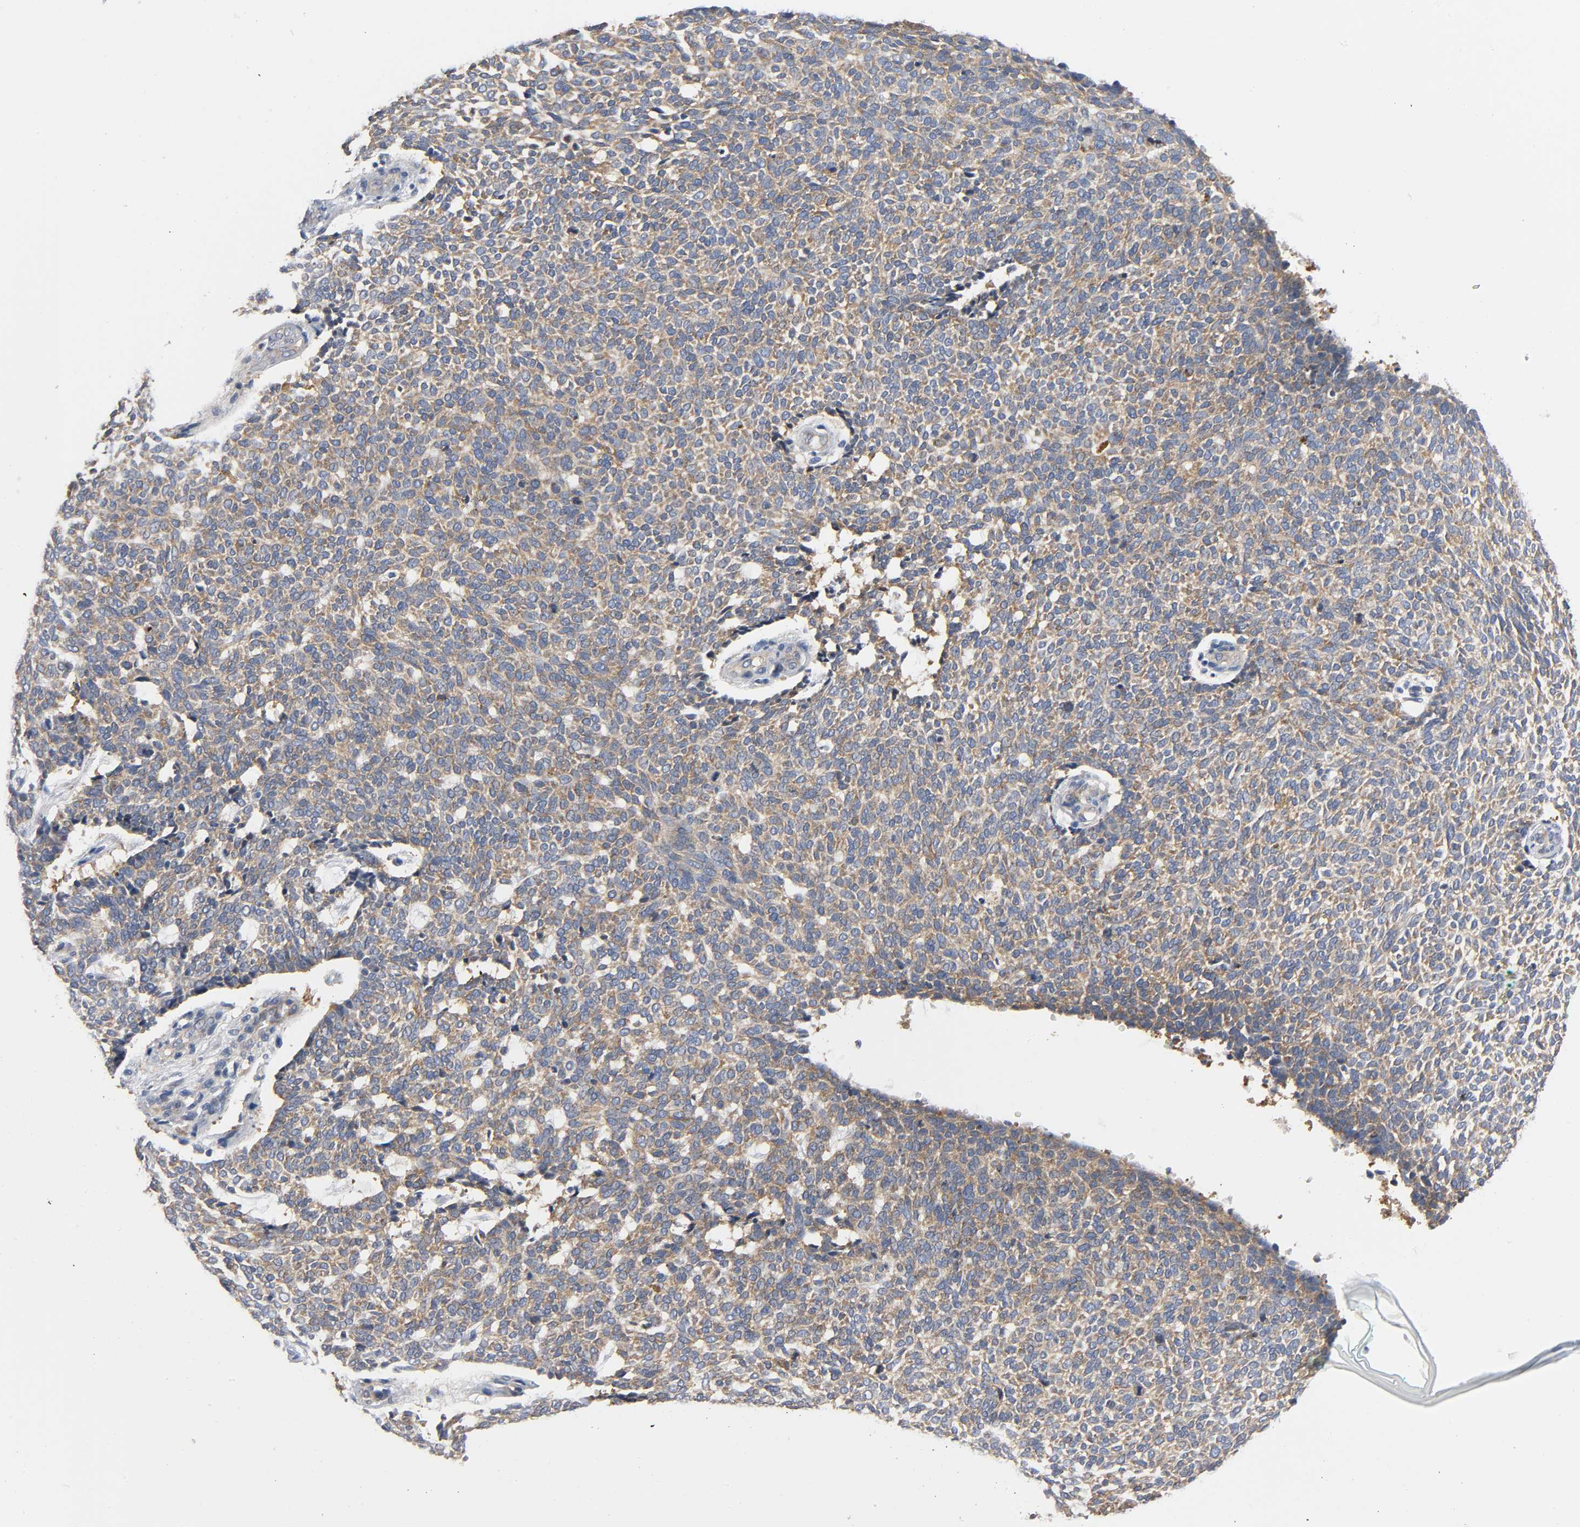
{"staining": {"intensity": "moderate", "quantity": ">75%", "location": "cytoplasmic/membranous"}, "tissue": "skin cancer", "cell_type": "Tumor cells", "image_type": "cancer", "snomed": [{"axis": "morphology", "description": "Normal tissue, NOS"}, {"axis": "morphology", "description": "Basal cell carcinoma"}, {"axis": "topography", "description": "Skin"}], "caption": "Human skin cancer (basal cell carcinoma) stained with a brown dye demonstrates moderate cytoplasmic/membranous positive positivity in approximately >75% of tumor cells.", "gene": "HDAC6", "patient": {"sex": "male", "age": 87}}